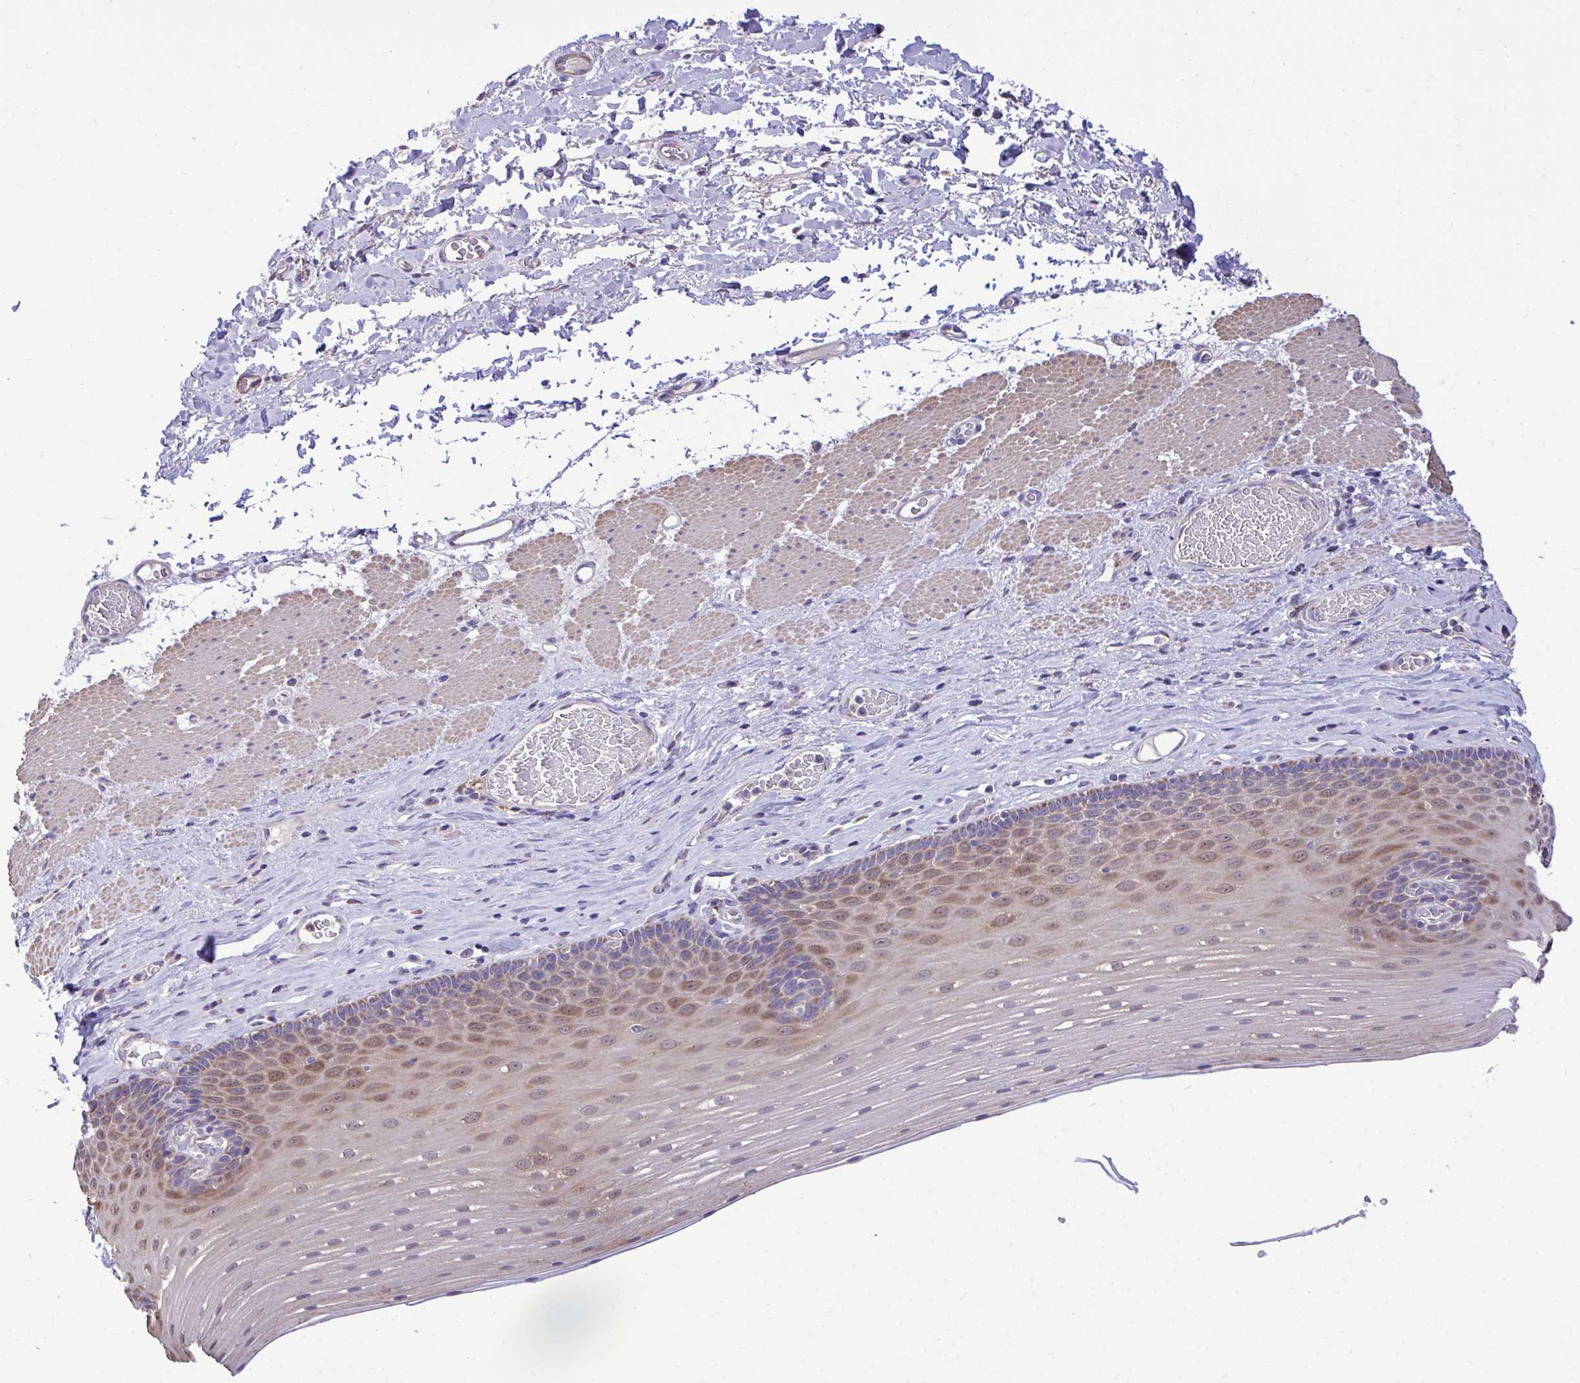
{"staining": {"intensity": "moderate", "quantity": "25%-75%", "location": "cytoplasmic/membranous,nuclear"}, "tissue": "esophagus", "cell_type": "Squamous epithelial cells", "image_type": "normal", "snomed": [{"axis": "morphology", "description": "Normal tissue, NOS"}, {"axis": "topography", "description": "Esophagus"}], "caption": "Immunohistochemistry of normal human esophagus exhibits medium levels of moderate cytoplasmic/membranous,nuclear expression in about 25%-75% of squamous epithelial cells. (Stains: DAB in brown, nuclei in blue, Microscopy: brightfield microscopy at high magnification).", "gene": "ENSG00000269547", "patient": {"sex": "male", "age": 62}}